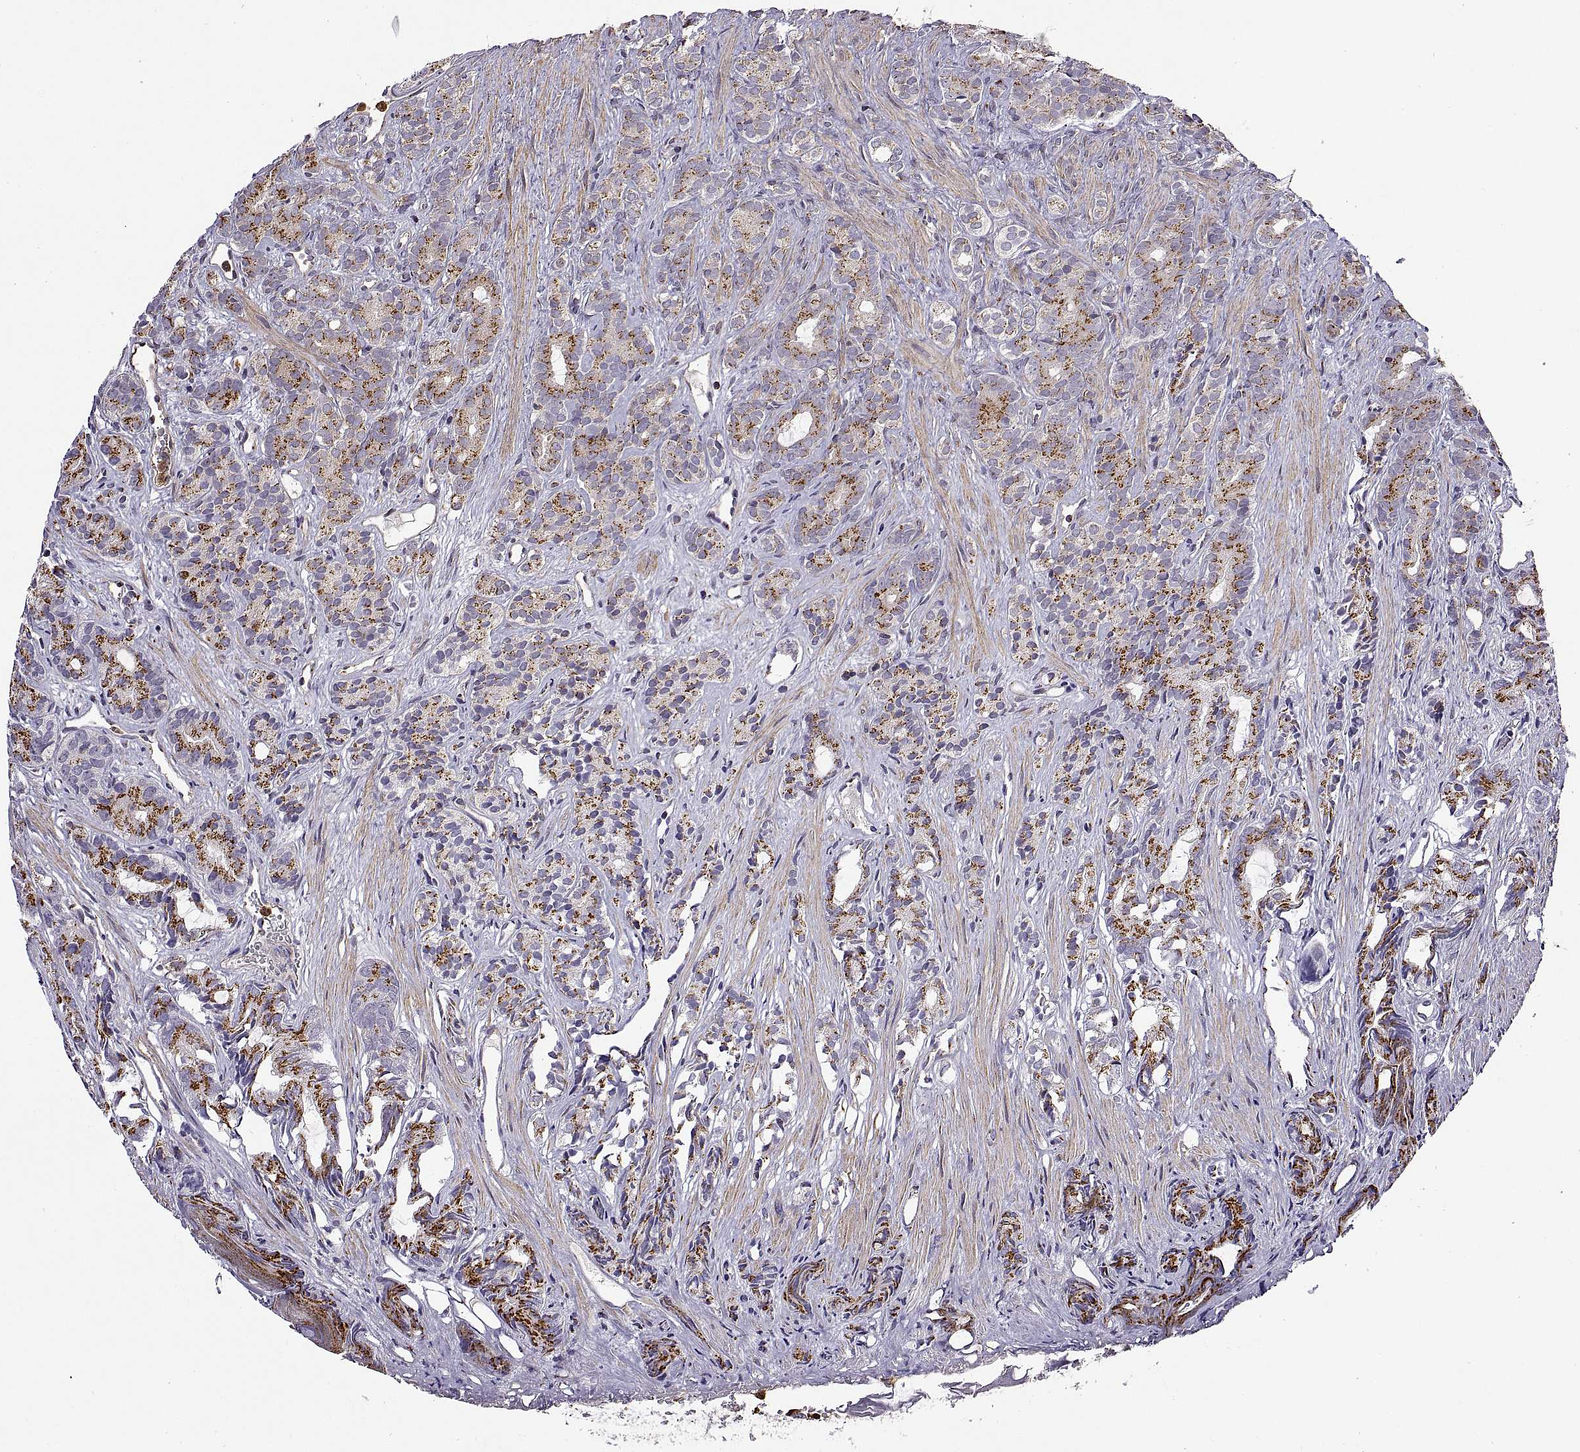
{"staining": {"intensity": "strong", "quantity": "25%-75%", "location": "cytoplasmic/membranous"}, "tissue": "prostate cancer", "cell_type": "Tumor cells", "image_type": "cancer", "snomed": [{"axis": "morphology", "description": "Adenocarcinoma, High grade"}, {"axis": "topography", "description": "Prostate"}], "caption": "This photomicrograph demonstrates prostate cancer (high-grade adenocarcinoma) stained with immunohistochemistry to label a protein in brown. The cytoplasmic/membranous of tumor cells show strong positivity for the protein. Nuclei are counter-stained blue.", "gene": "ACAP1", "patient": {"sex": "male", "age": 84}}